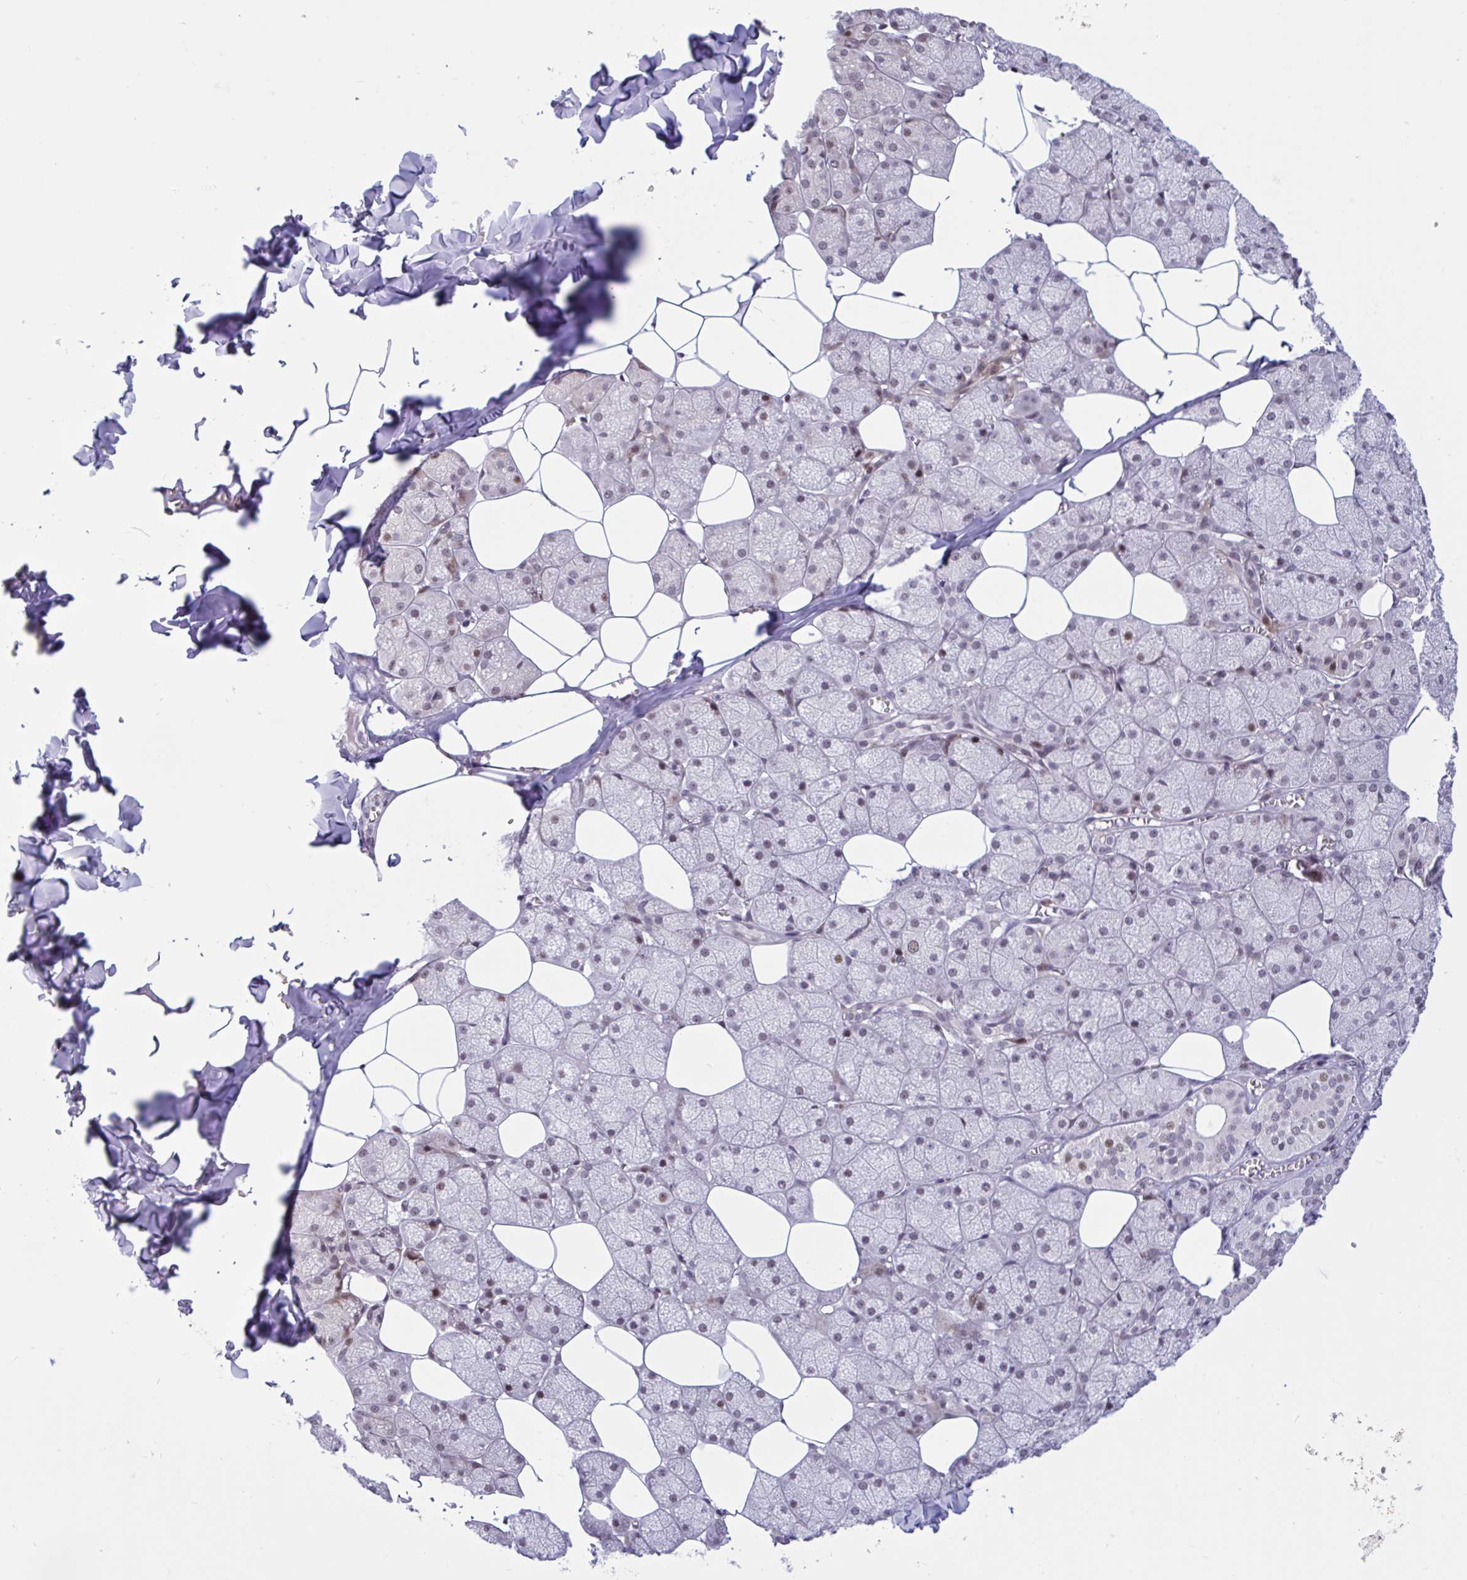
{"staining": {"intensity": "moderate", "quantity": "25%-75%", "location": "cytoplasmic/membranous,nuclear"}, "tissue": "salivary gland", "cell_type": "Glandular cells", "image_type": "normal", "snomed": [{"axis": "morphology", "description": "Normal tissue, NOS"}, {"axis": "topography", "description": "Salivary gland"}, {"axis": "topography", "description": "Peripheral nerve tissue"}], "caption": "IHC image of normal human salivary gland stained for a protein (brown), which exhibits medium levels of moderate cytoplasmic/membranous,nuclear positivity in about 25%-75% of glandular cells.", "gene": "RBL1", "patient": {"sex": "male", "age": 38}}